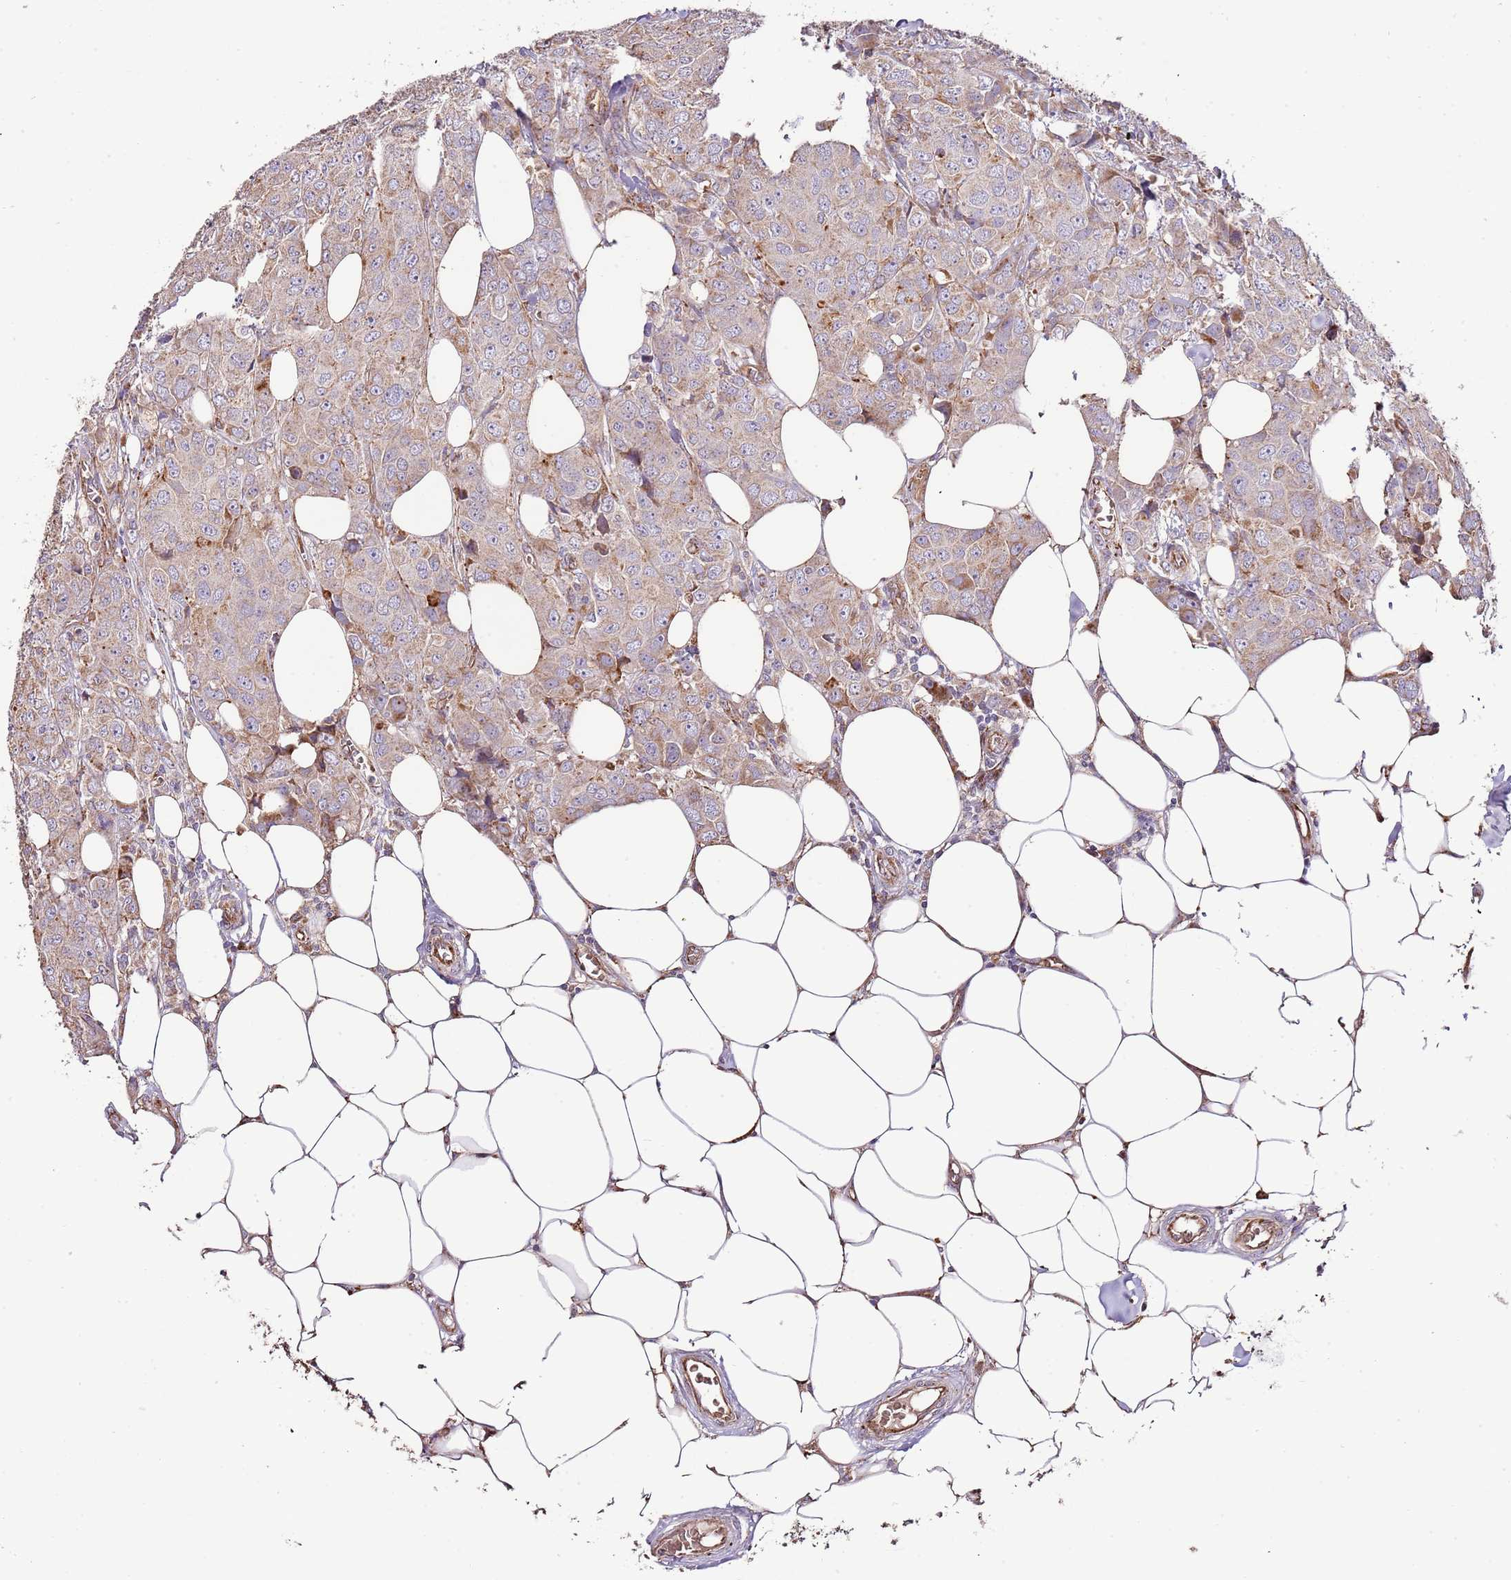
{"staining": {"intensity": "weak", "quantity": ">75%", "location": "cytoplasmic/membranous"}, "tissue": "breast cancer", "cell_type": "Tumor cells", "image_type": "cancer", "snomed": [{"axis": "morphology", "description": "Duct carcinoma"}, {"axis": "topography", "description": "Breast"}], "caption": "Invasive ductal carcinoma (breast) stained with DAB immunohistochemistry demonstrates low levels of weak cytoplasmic/membranous positivity in approximately >75% of tumor cells.", "gene": "DOCK6", "patient": {"sex": "female", "age": 43}}